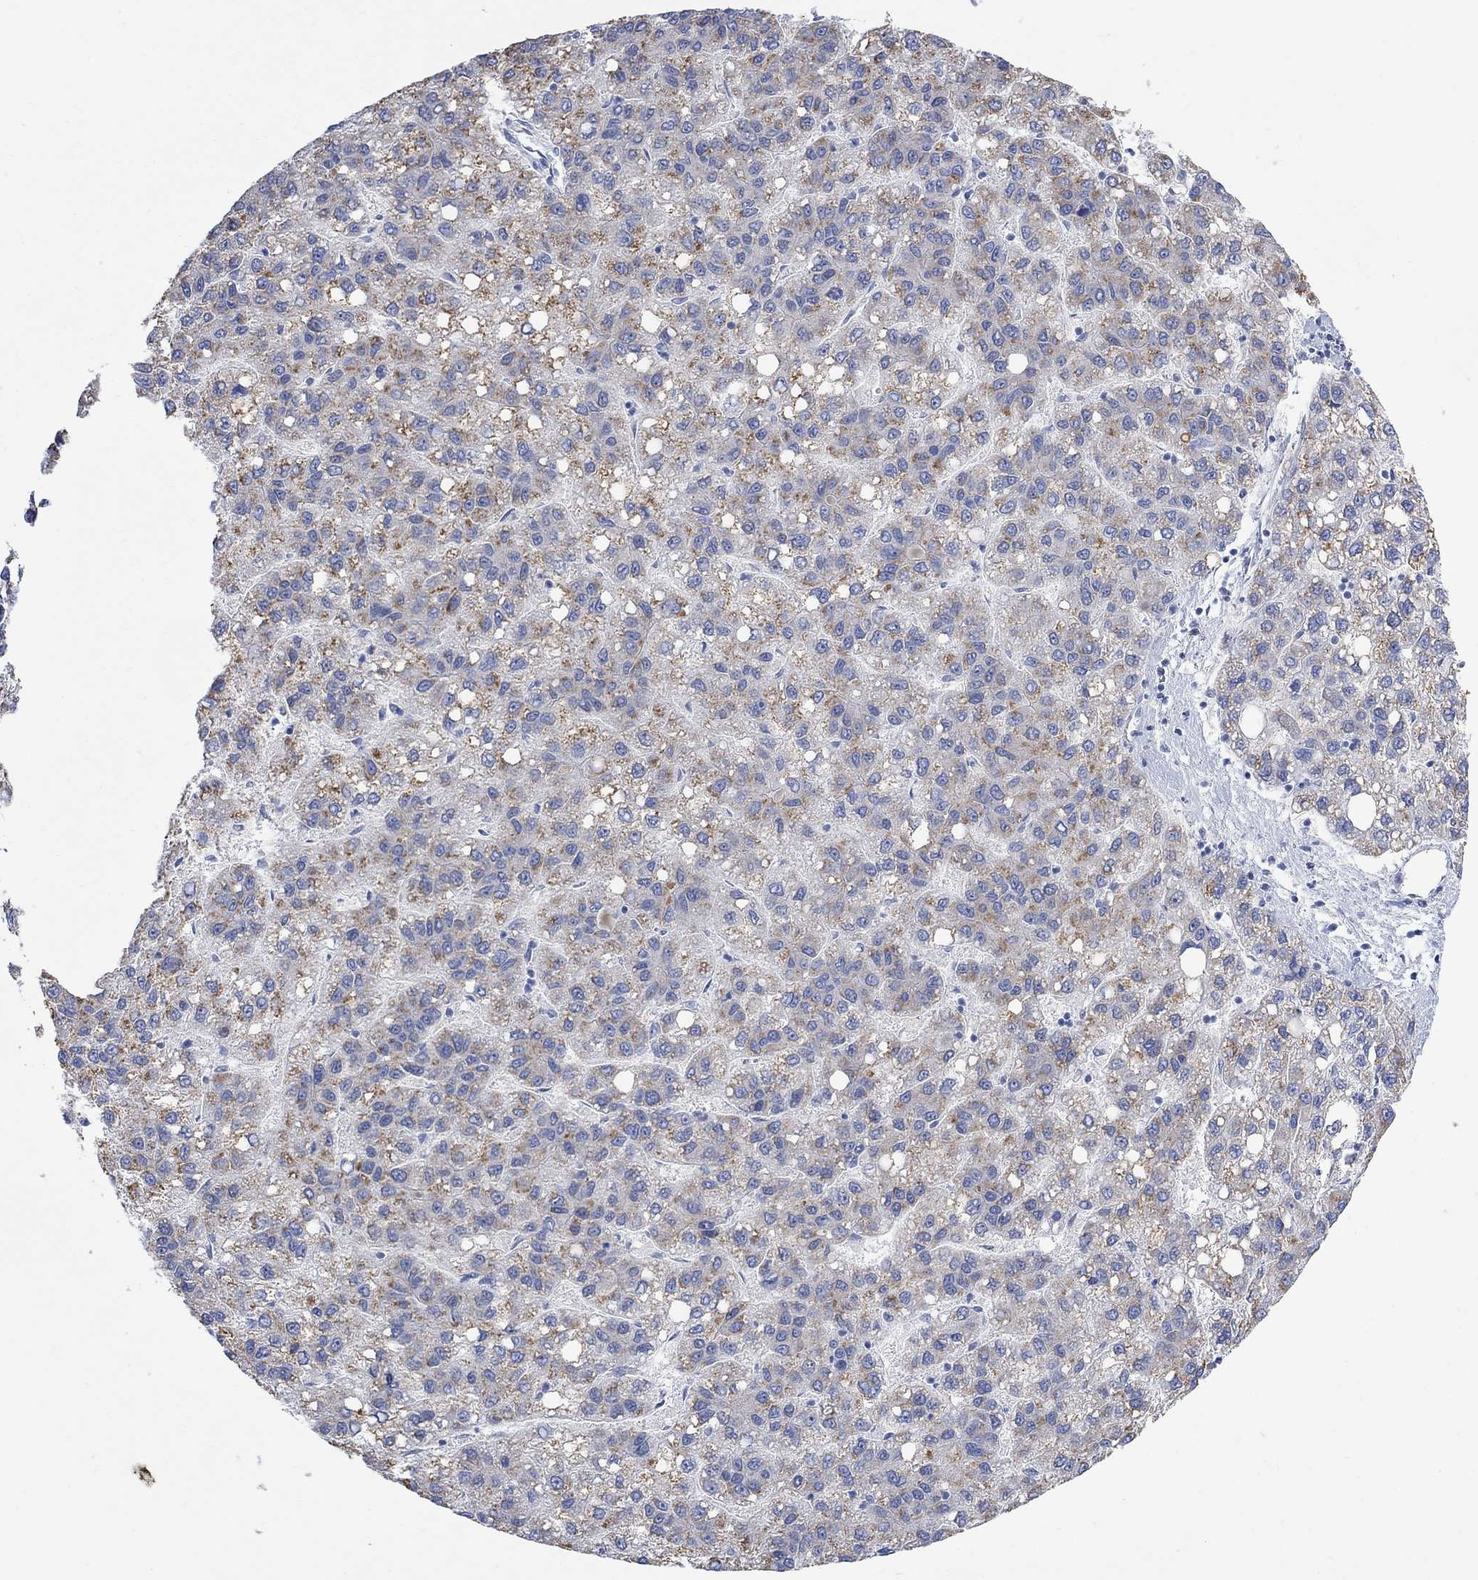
{"staining": {"intensity": "weak", "quantity": "<25%", "location": "cytoplasmic/membranous"}, "tissue": "liver cancer", "cell_type": "Tumor cells", "image_type": "cancer", "snomed": [{"axis": "morphology", "description": "Carcinoma, Hepatocellular, NOS"}, {"axis": "topography", "description": "Liver"}], "caption": "High power microscopy histopathology image of an IHC micrograph of liver cancer, revealing no significant positivity in tumor cells. The staining is performed using DAB (3,3'-diaminobenzidine) brown chromogen with nuclei counter-stained in using hematoxylin.", "gene": "FBP2", "patient": {"sex": "female", "age": 82}}